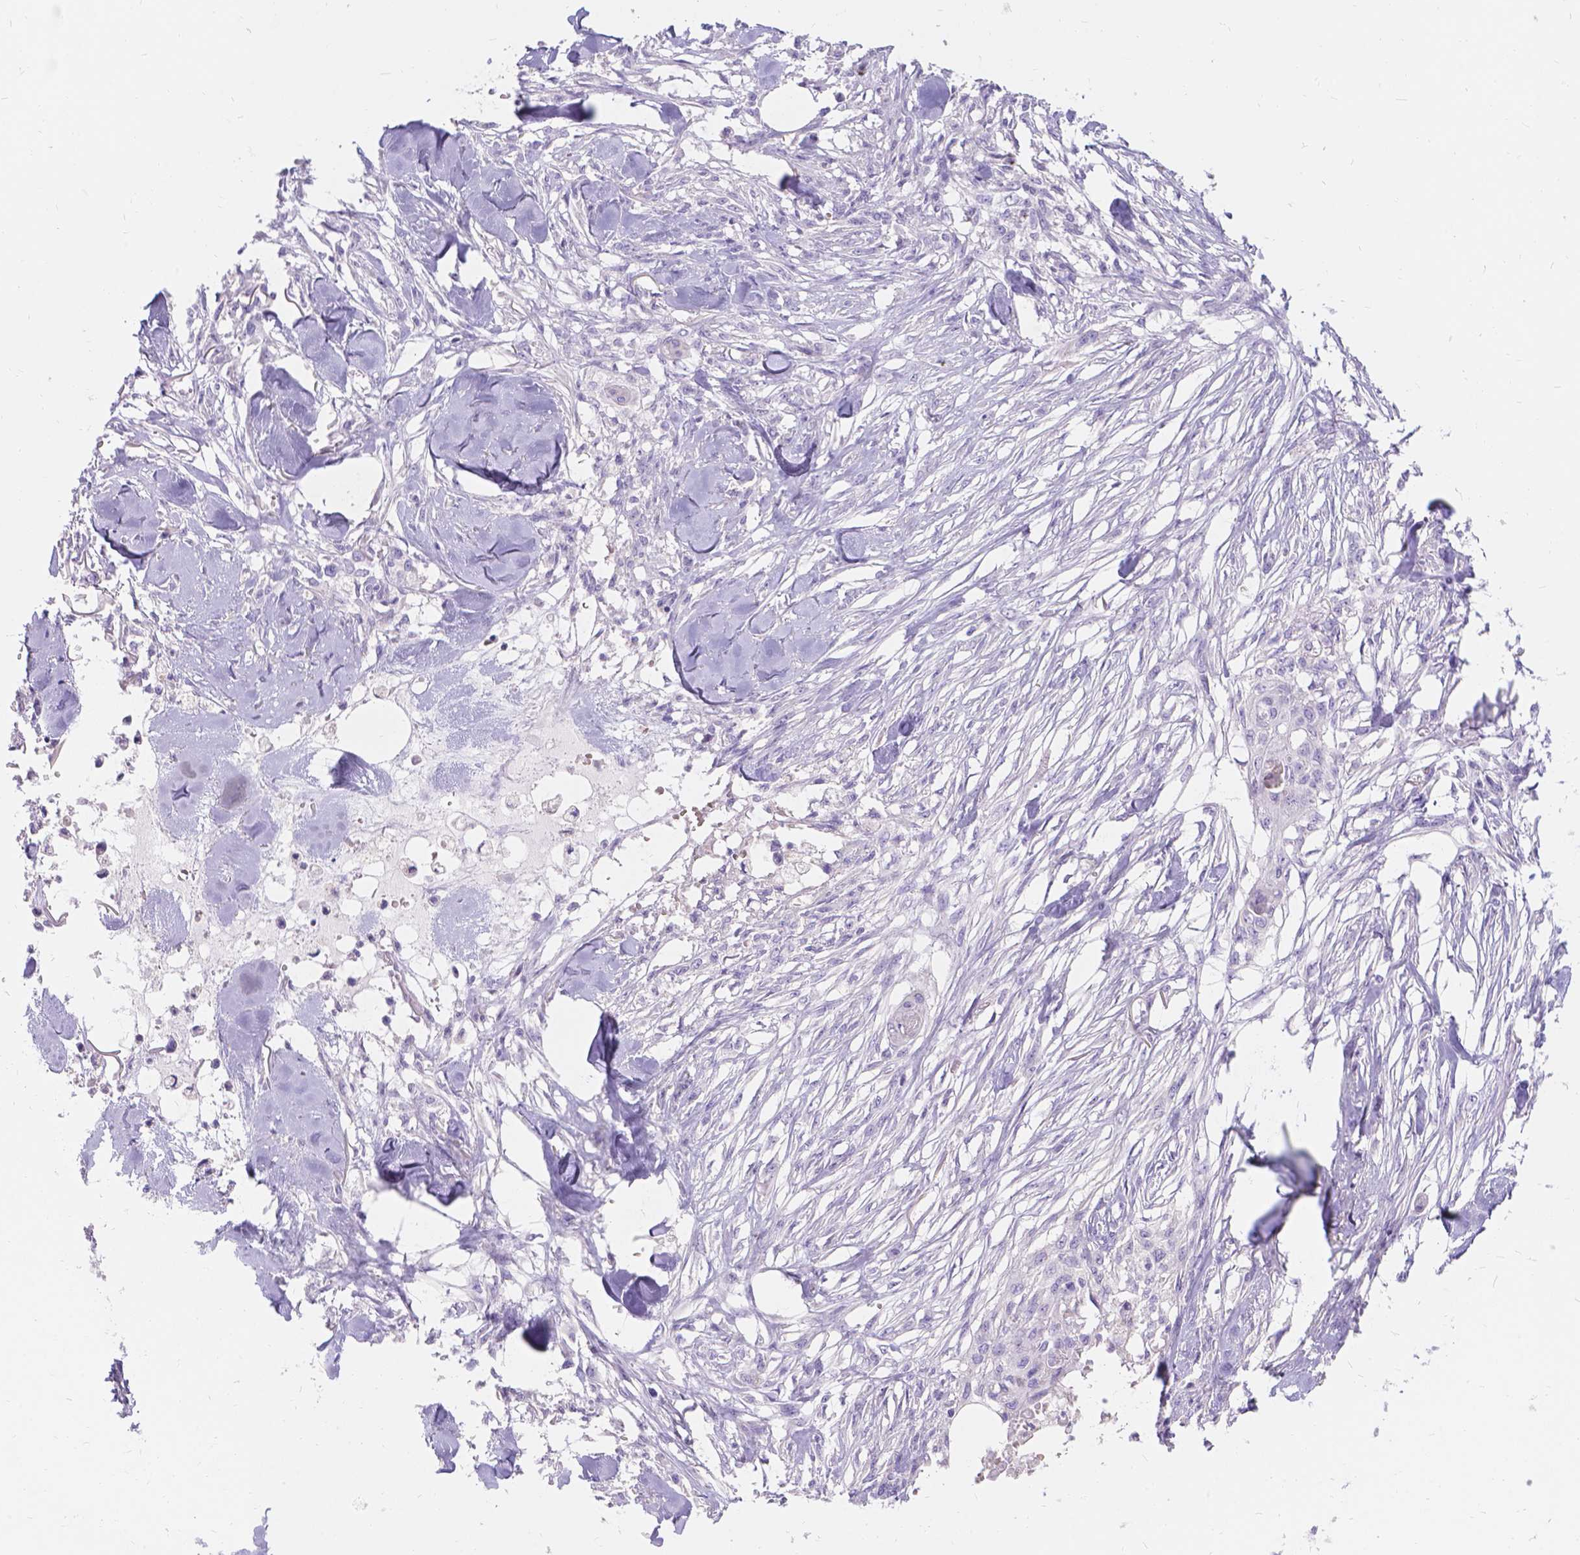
{"staining": {"intensity": "negative", "quantity": "none", "location": "none"}, "tissue": "skin cancer", "cell_type": "Tumor cells", "image_type": "cancer", "snomed": [{"axis": "morphology", "description": "Squamous cell carcinoma, NOS"}, {"axis": "topography", "description": "Skin"}], "caption": "Skin cancer (squamous cell carcinoma) was stained to show a protein in brown. There is no significant staining in tumor cells. (DAB IHC, high magnification).", "gene": "GNRHR", "patient": {"sex": "female", "age": 59}}